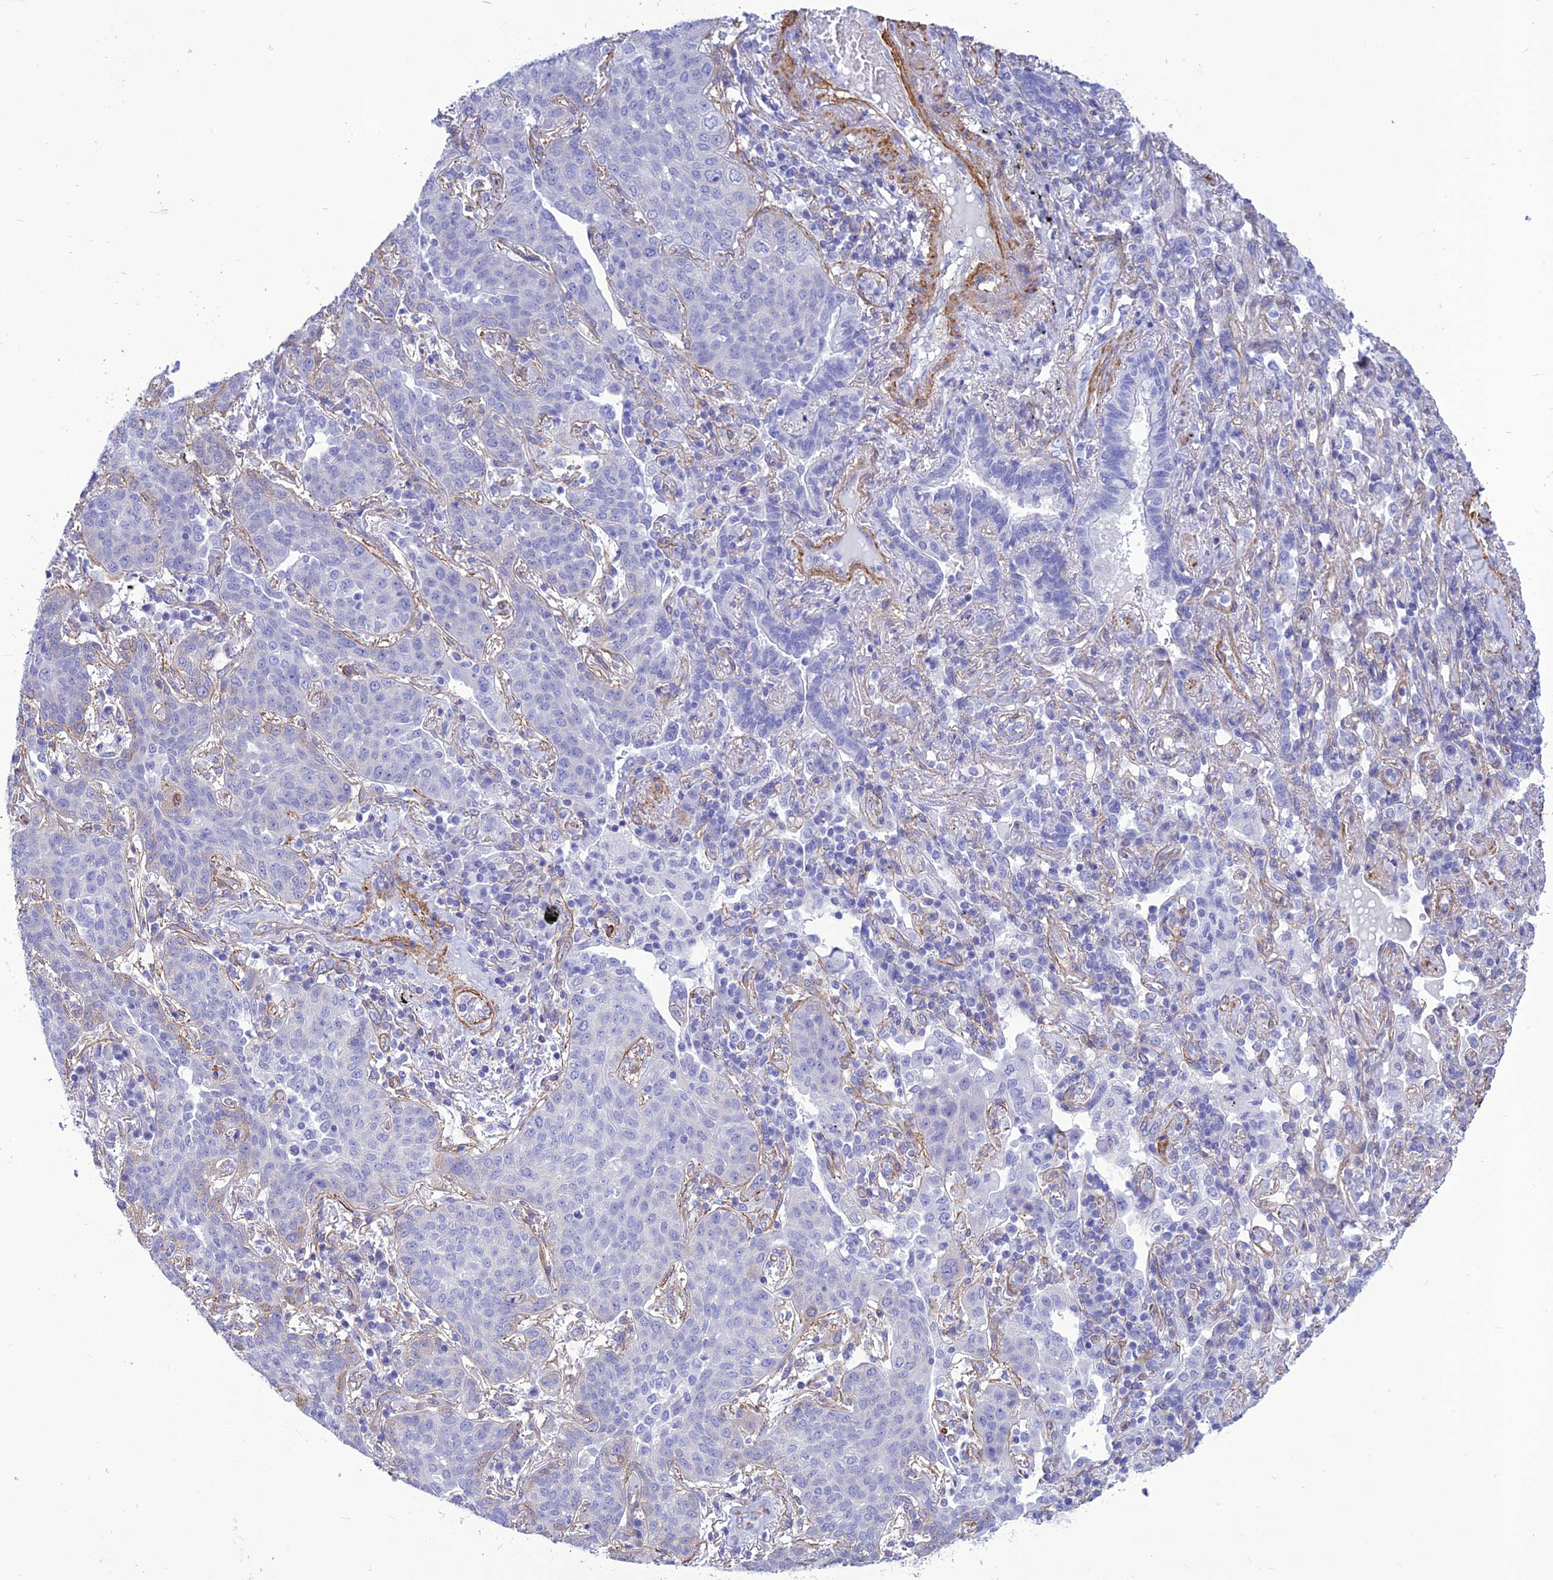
{"staining": {"intensity": "negative", "quantity": "none", "location": "none"}, "tissue": "lung cancer", "cell_type": "Tumor cells", "image_type": "cancer", "snomed": [{"axis": "morphology", "description": "Squamous cell carcinoma, NOS"}, {"axis": "topography", "description": "Lung"}], "caption": "Immunohistochemical staining of lung squamous cell carcinoma demonstrates no significant expression in tumor cells. (Stains: DAB (3,3'-diaminobenzidine) immunohistochemistry (IHC) with hematoxylin counter stain, Microscopy: brightfield microscopy at high magnification).", "gene": "NKD1", "patient": {"sex": "female", "age": 70}}